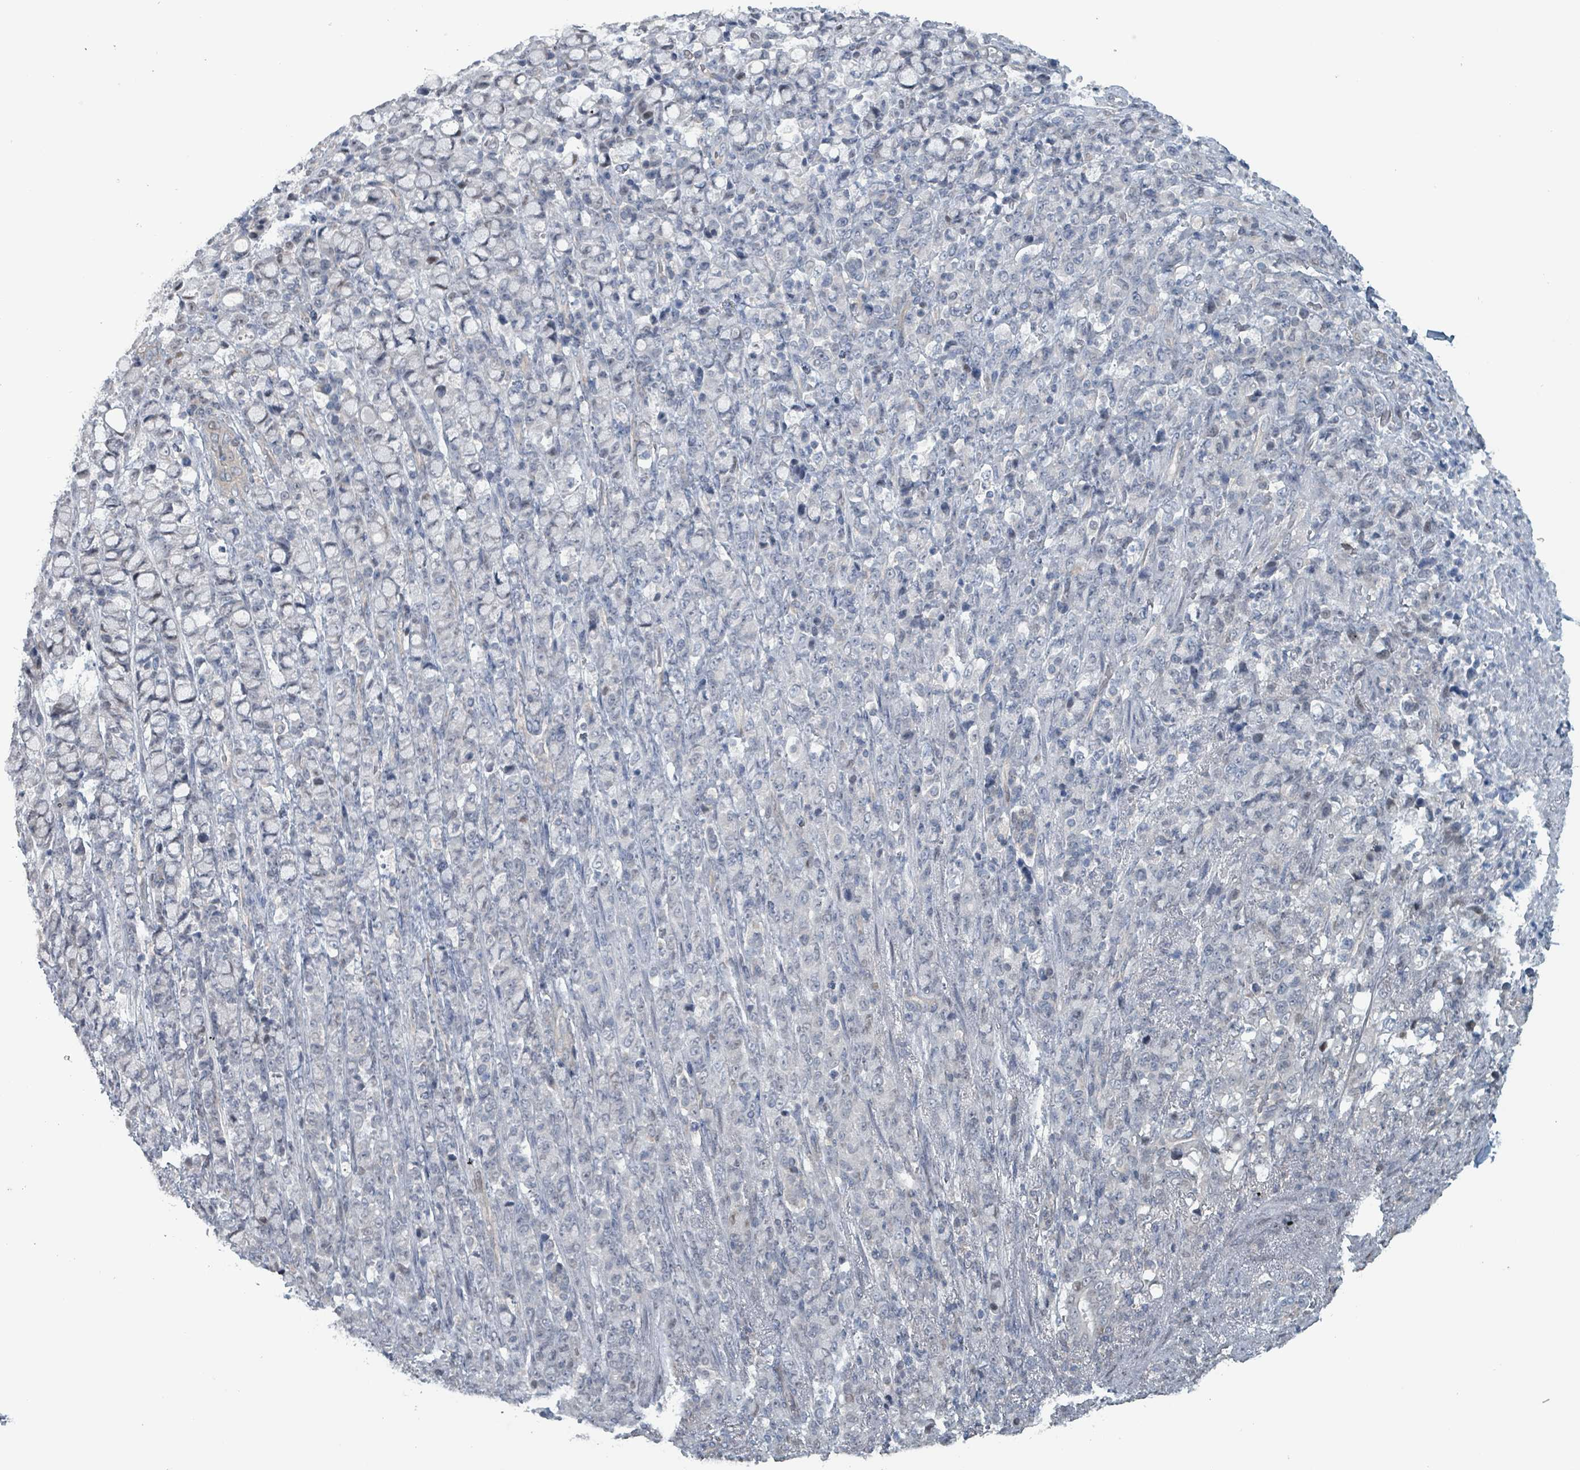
{"staining": {"intensity": "negative", "quantity": "none", "location": "none"}, "tissue": "stomach cancer", "cell_type": "Tumor cells", "image_type": "cancer", "snomed": [{"axis": "morphology", "description": "Normal tissue, NOS"}, {"axis": "morphology", "description": "Adenocarcinoma, NOS"}, {"axis": "topography", "description": "Stomach"}], "caption": "Immunohistochemistry image of neoplastic tissue: stomach cancer (adenocarcinoma) stained with DAB shows no significant protein staining in tumor cells.", "gene": "BIVM", "patient": {"sex": "female", "age": 79}}